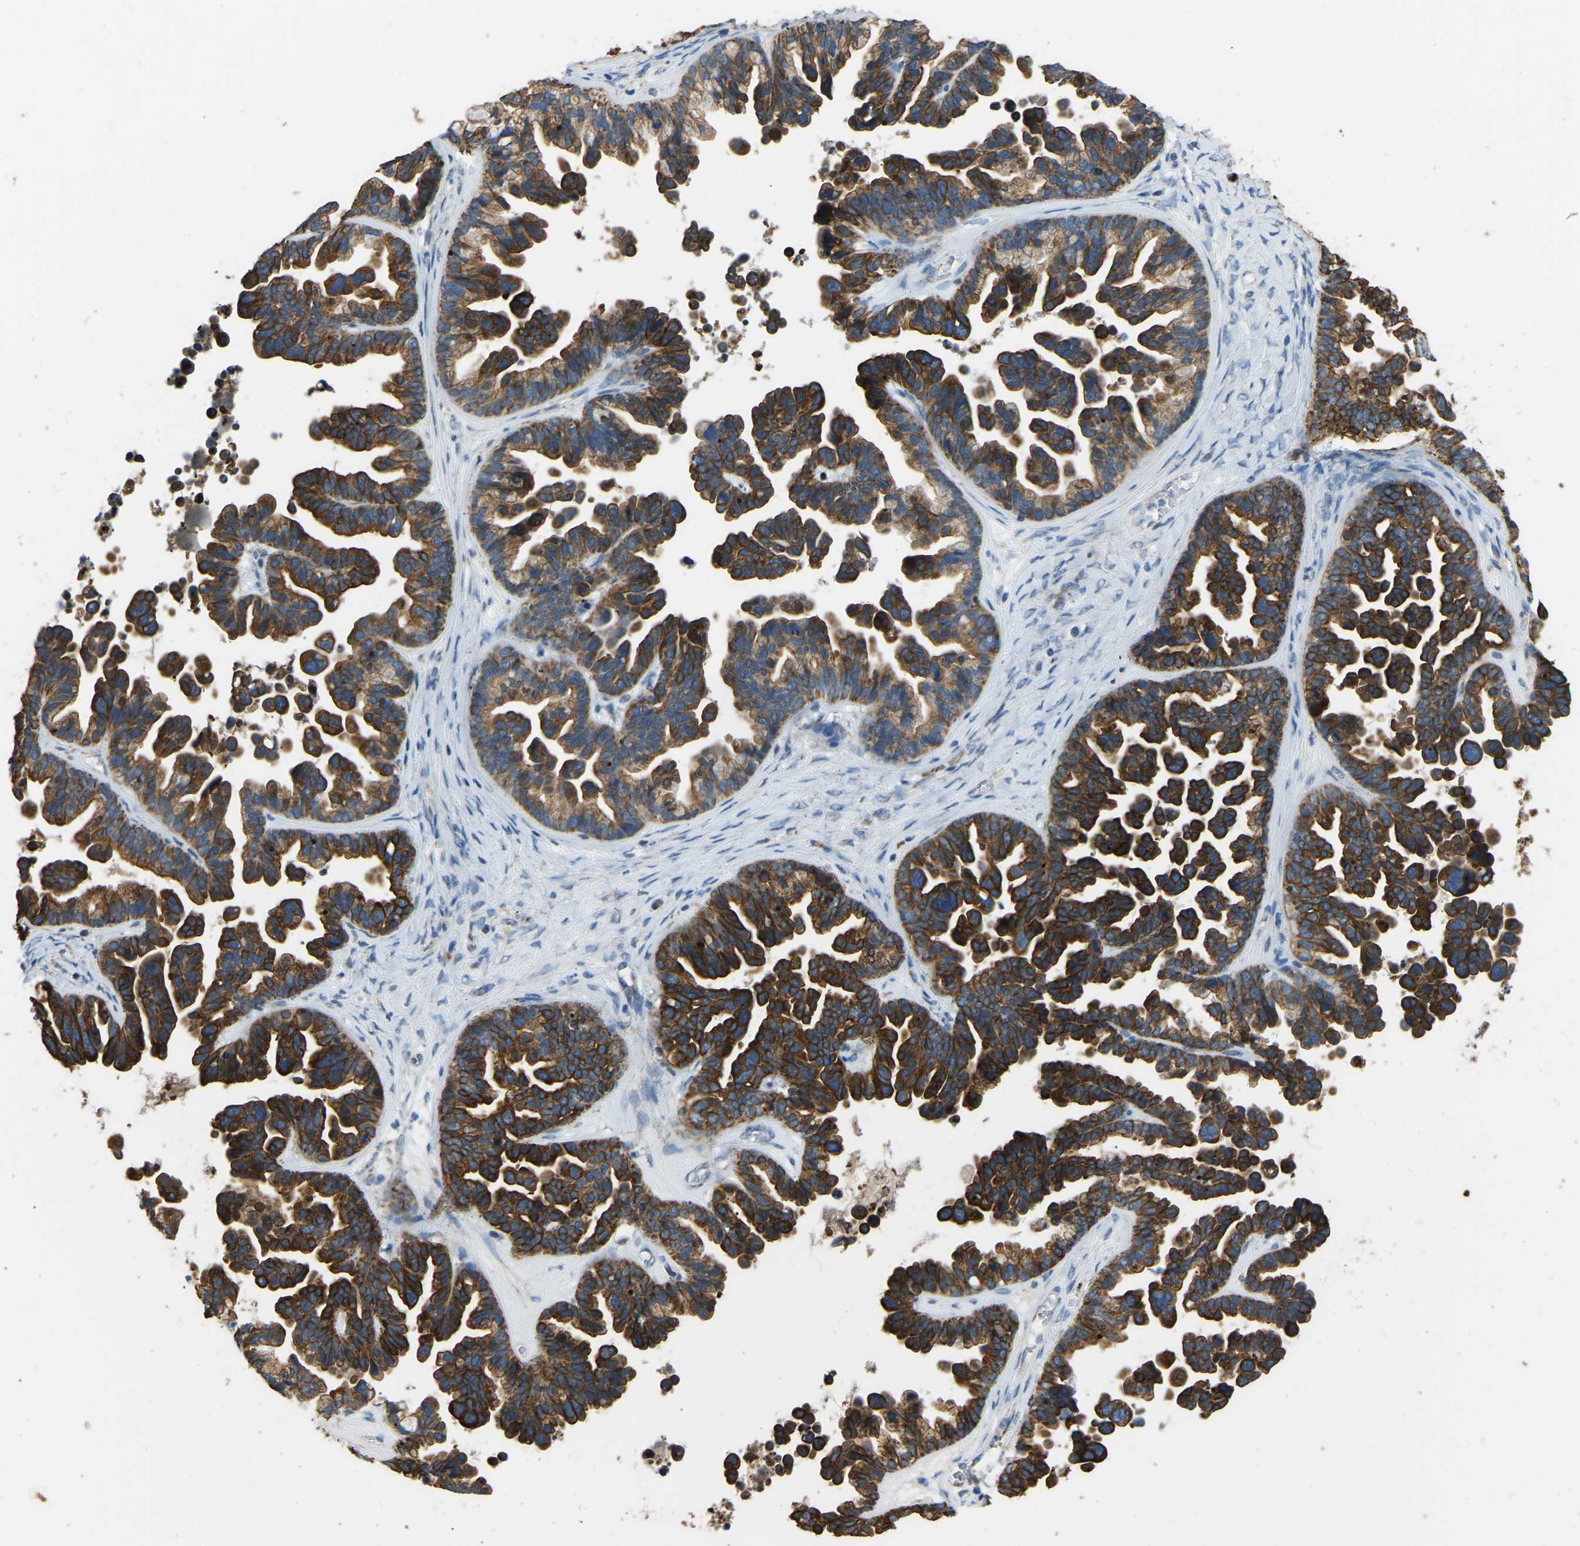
{"staining": {"intensity": "strong", "quantity": ">75%", "location": "cytoplasmic/membranous"}, "tissue": "ovarian cancer", "cell_type": "Tumor cells", "image_type": "cancer", "snomed": [{"axis": "morphology", "description": "Cystadenocarcinoma, serous, NOS"}, {"axis": "topography", "description": "Ovary"}], "caption": "Protein expression by immunohistochemistry (IHC) shows strong cytoplasmic/membranous staining in approximately >75% of tumor cells in serous cystadenocarcinoma (ovarian). (DAB = brown stain, brightfield microscopy at high magnification).", "gene": "ZNF200", "patient": {"sex": "female", "age": 56}}